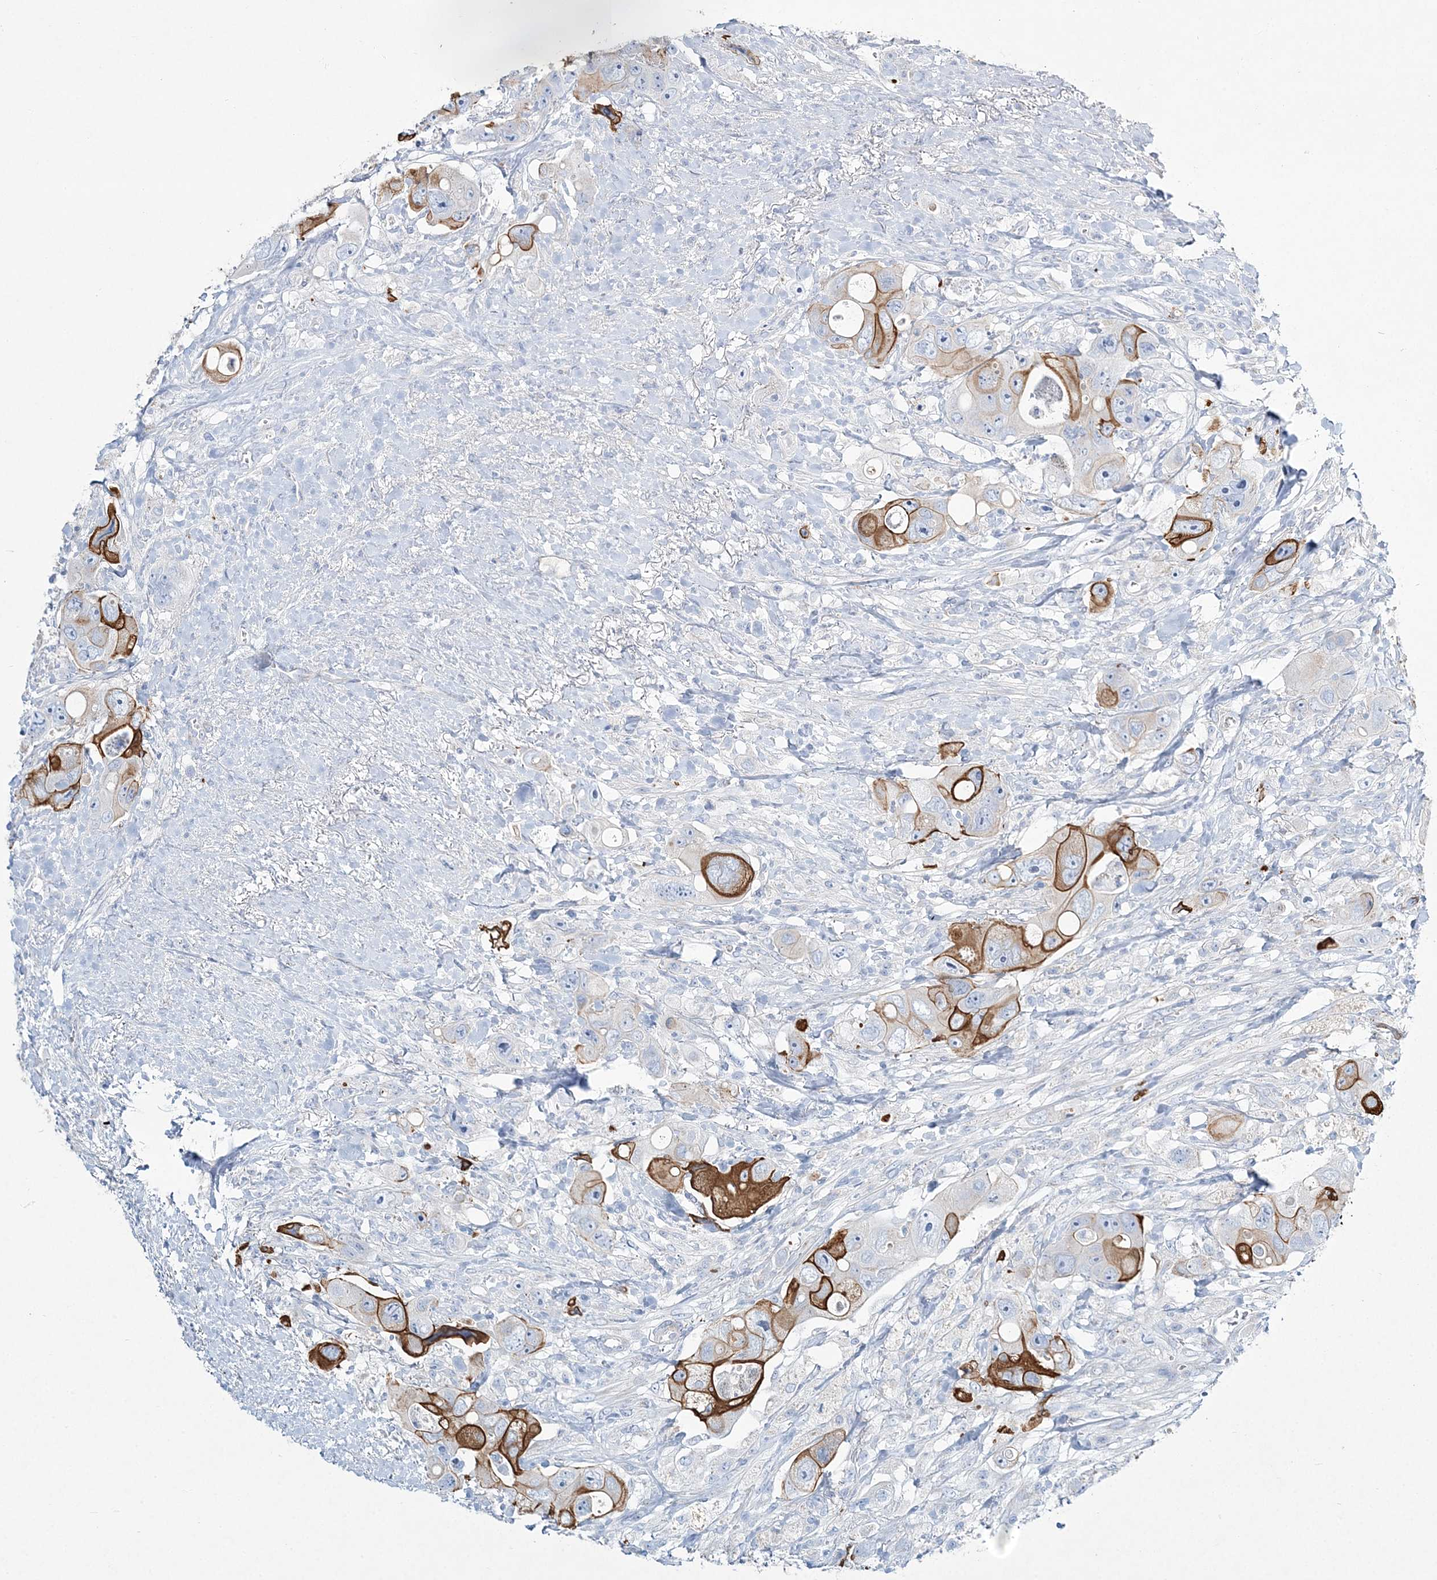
{"staining": {"intensity": "strong", "quantity": "25%-75%", "location": "cytoplasmic/membranous"}, "tissue": "colorectal cancer", "cell_type": "Tumor cells", "image_type": "cancer", "snomed": [{"axis": "morphology", "description": "Adenocarcinoma, NOS"}, {"axis": "topography", "description": "Colon"}], "caption": "Human colorectal adenocarcinoma stained with a protein marker demonstrates strong staining in tumor cells.", "gene": "ADGRL1", "patient": {"sex": "female", "age": 46}}